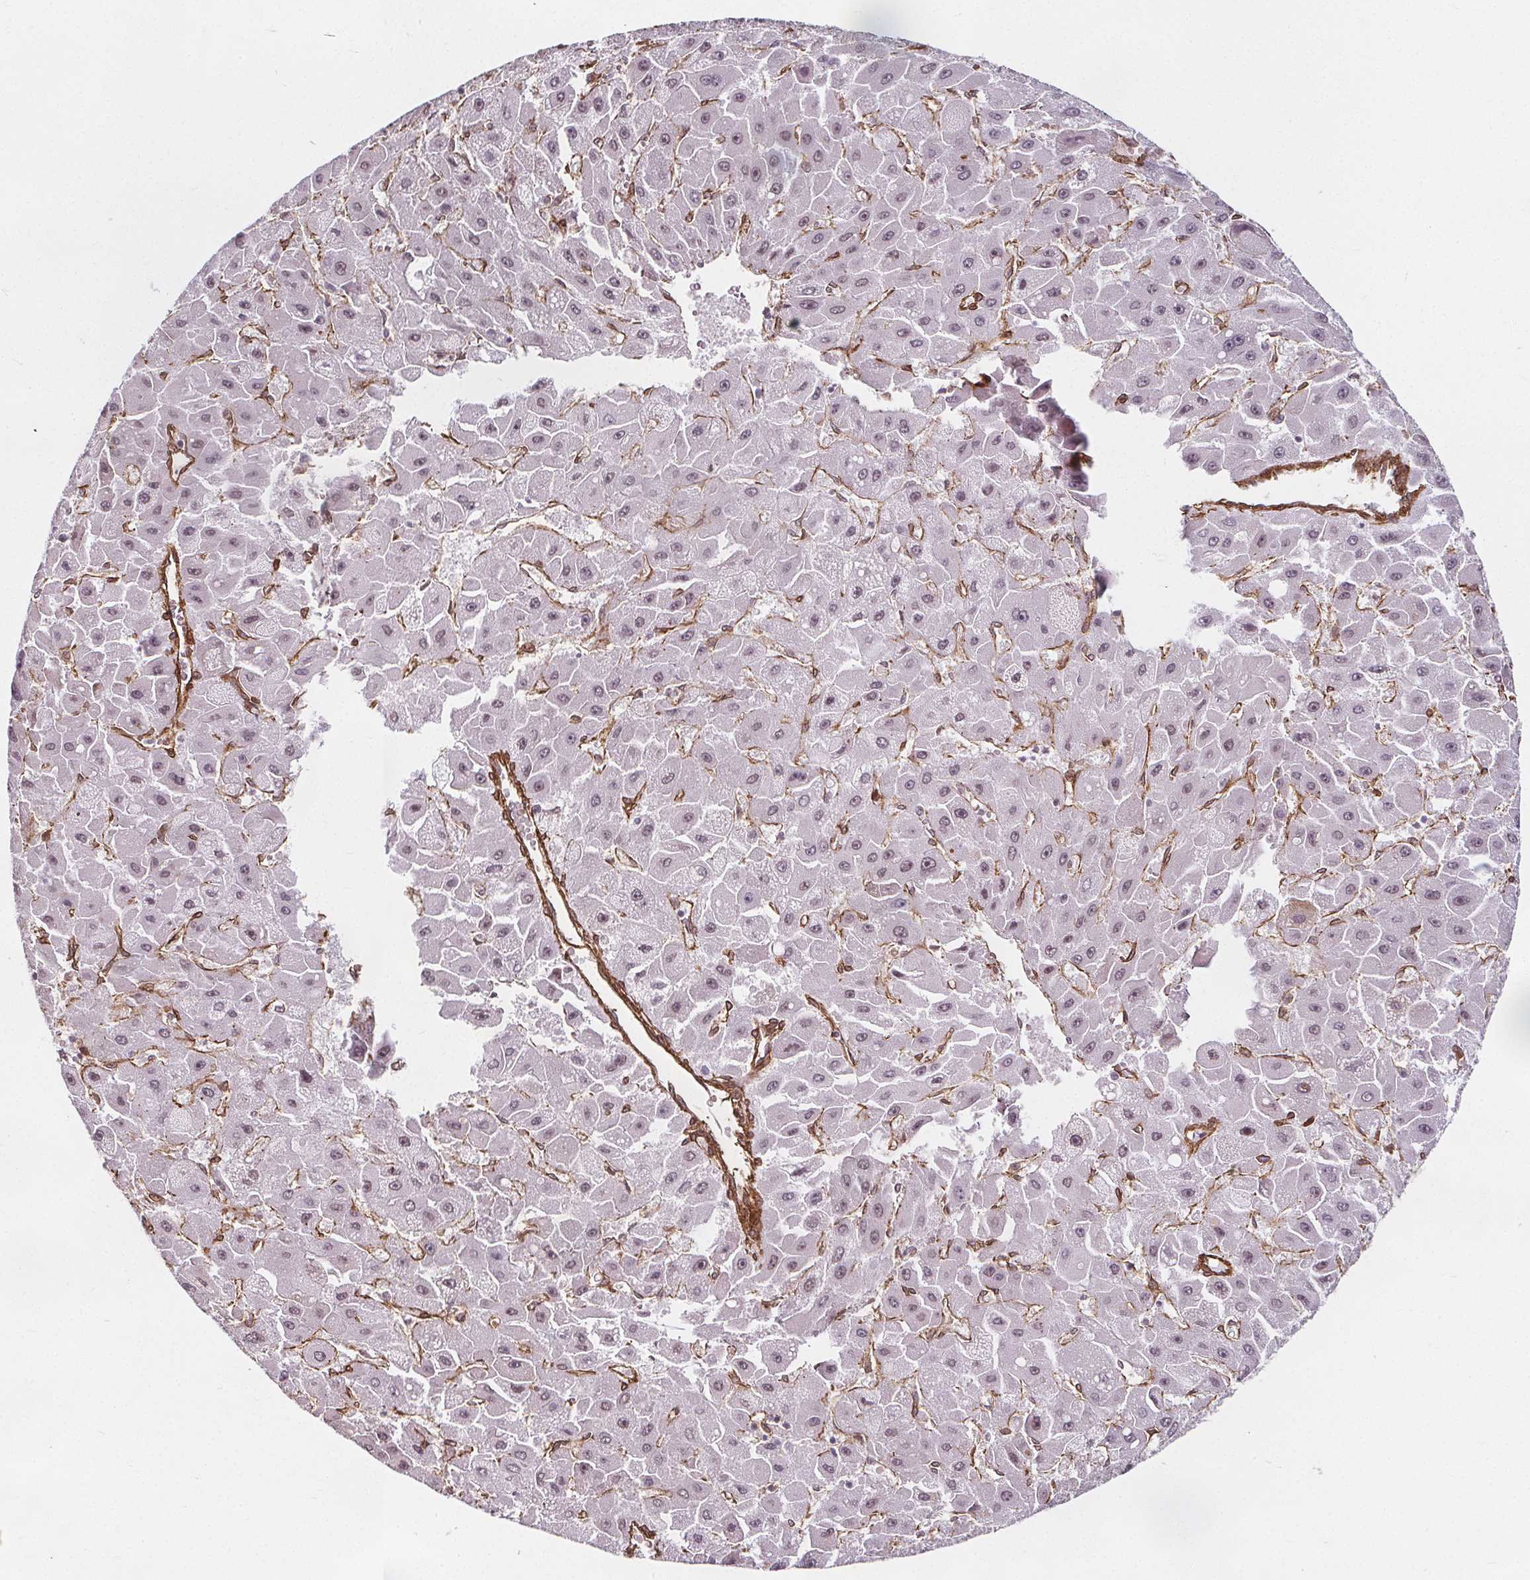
{"staining": {"intensity": "weak", "quantity": ">75%", "location": "nuclear"}, "tissue": "liver cancer", "cell_type": "Tumor cells", "image_type": "cancer", "snomed": [{"axis": "morphology", "description": "Carcinoma, Hepatocellular, NOS"}, {"axis": "topography", "description": "Liver"}], "caption": "High-power microscopy captured an IHC image of liver cancer (hepatocellular carcinoma), revealing weak nuclear positivity in approximately >75% of tumor cells. The staining is performed using DAB (3,3'-diaminobenzidine) brown chromogen to label protein expression. The nuclei are counter-stained blue using hematoxylin.", "gene": "HAS1", "patient": {"sex": "female", "age": 25}}